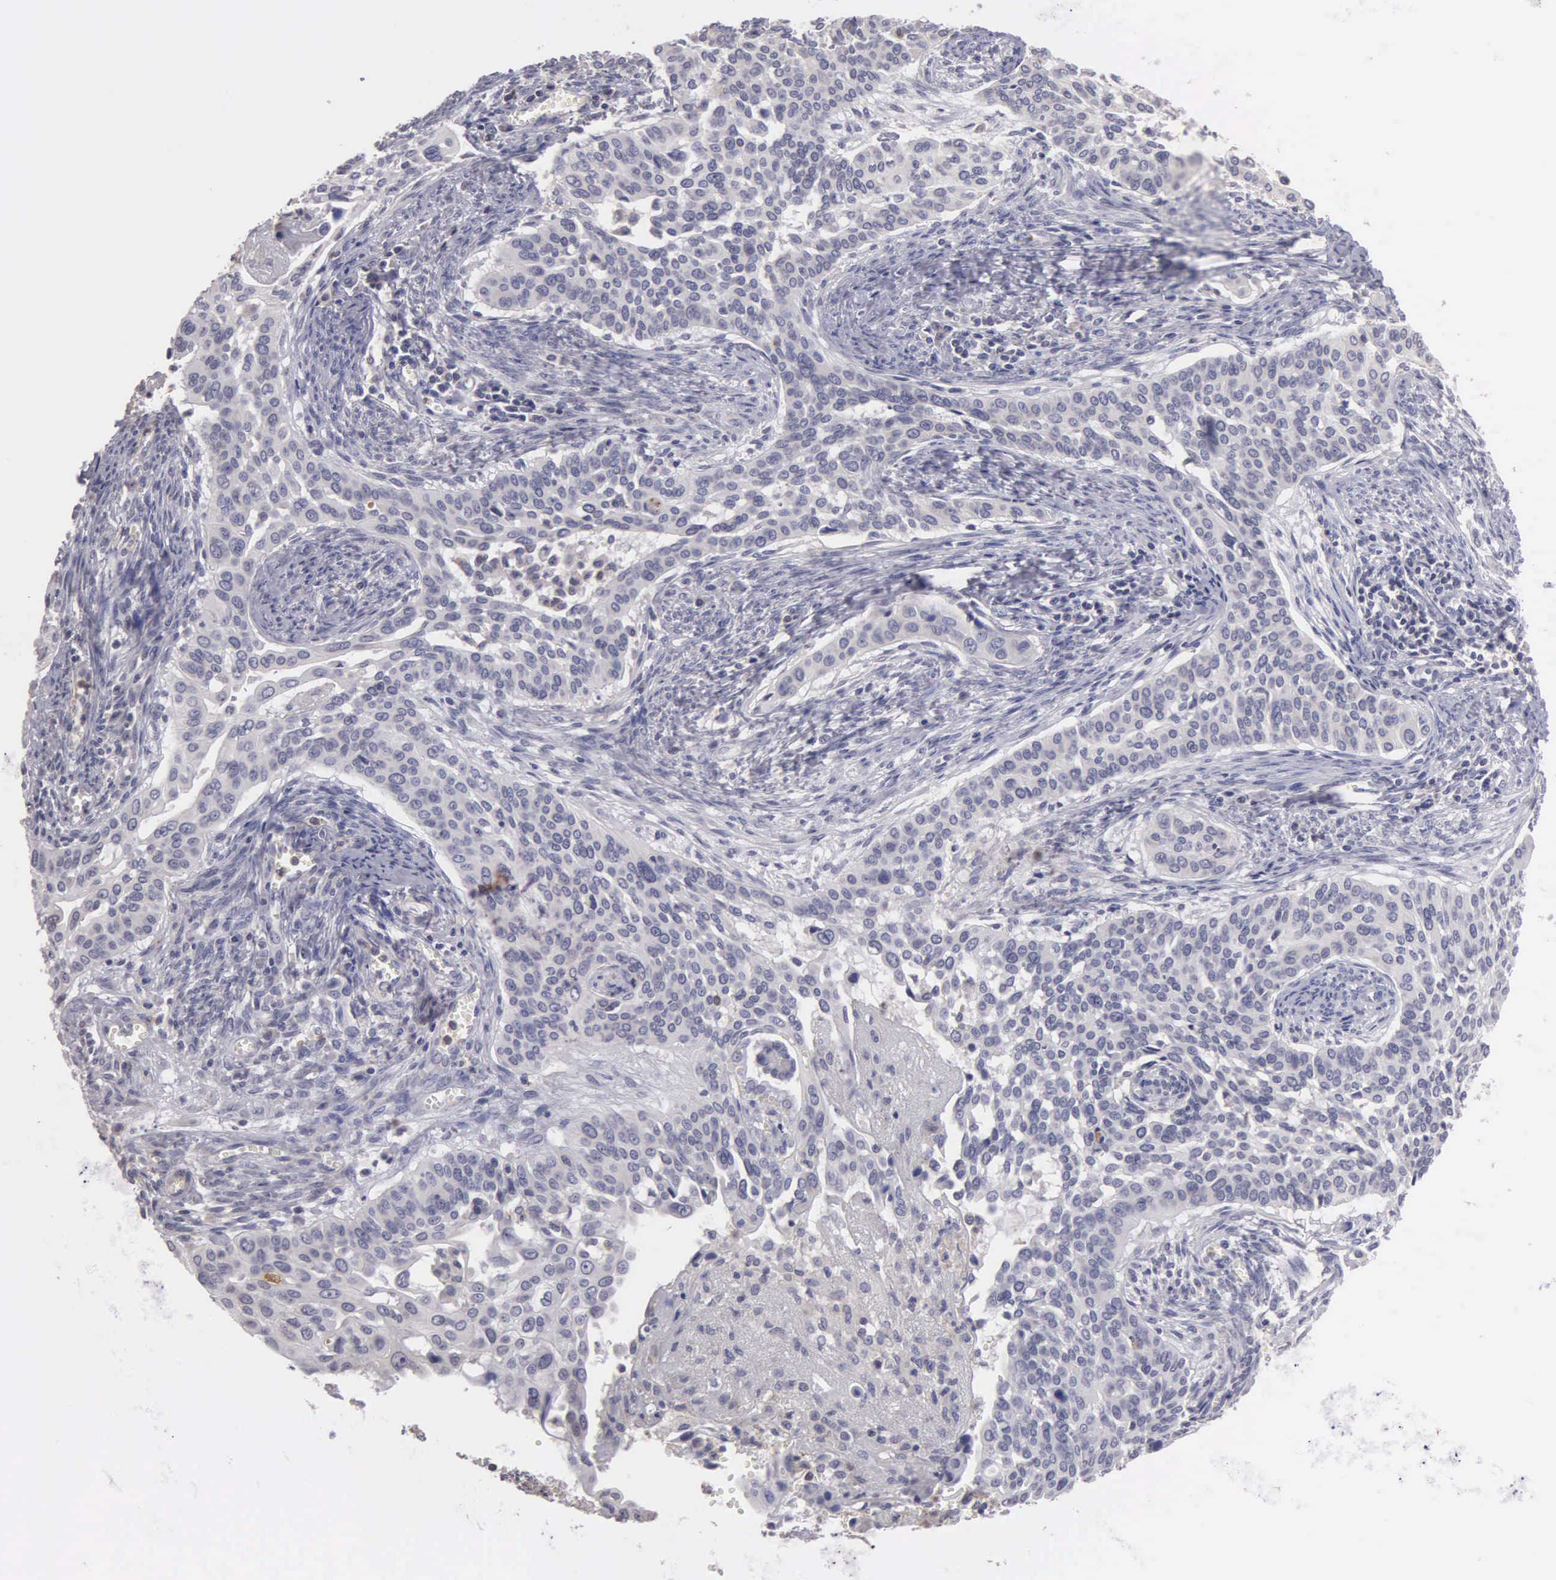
{"staining": {"intensity": "negative", "quantity": "none", "location": "none"}, "tissue": "cervical cancer", "cell_type": "Tumor cells", "image_type": "cancer", "snomed": [{"axis": "morphology", "description": "Squamous cell carcinoma, NOS"}, {"axis": "topography", "description": "Cervix"}], "caption": "The immunohistochemistry (IHC) image has no significant positivity in tumor cells of cervical squamous cell carcinoma tissue.", "gene": "BRD1", "patient": {"sex": "female", "age": 34}}